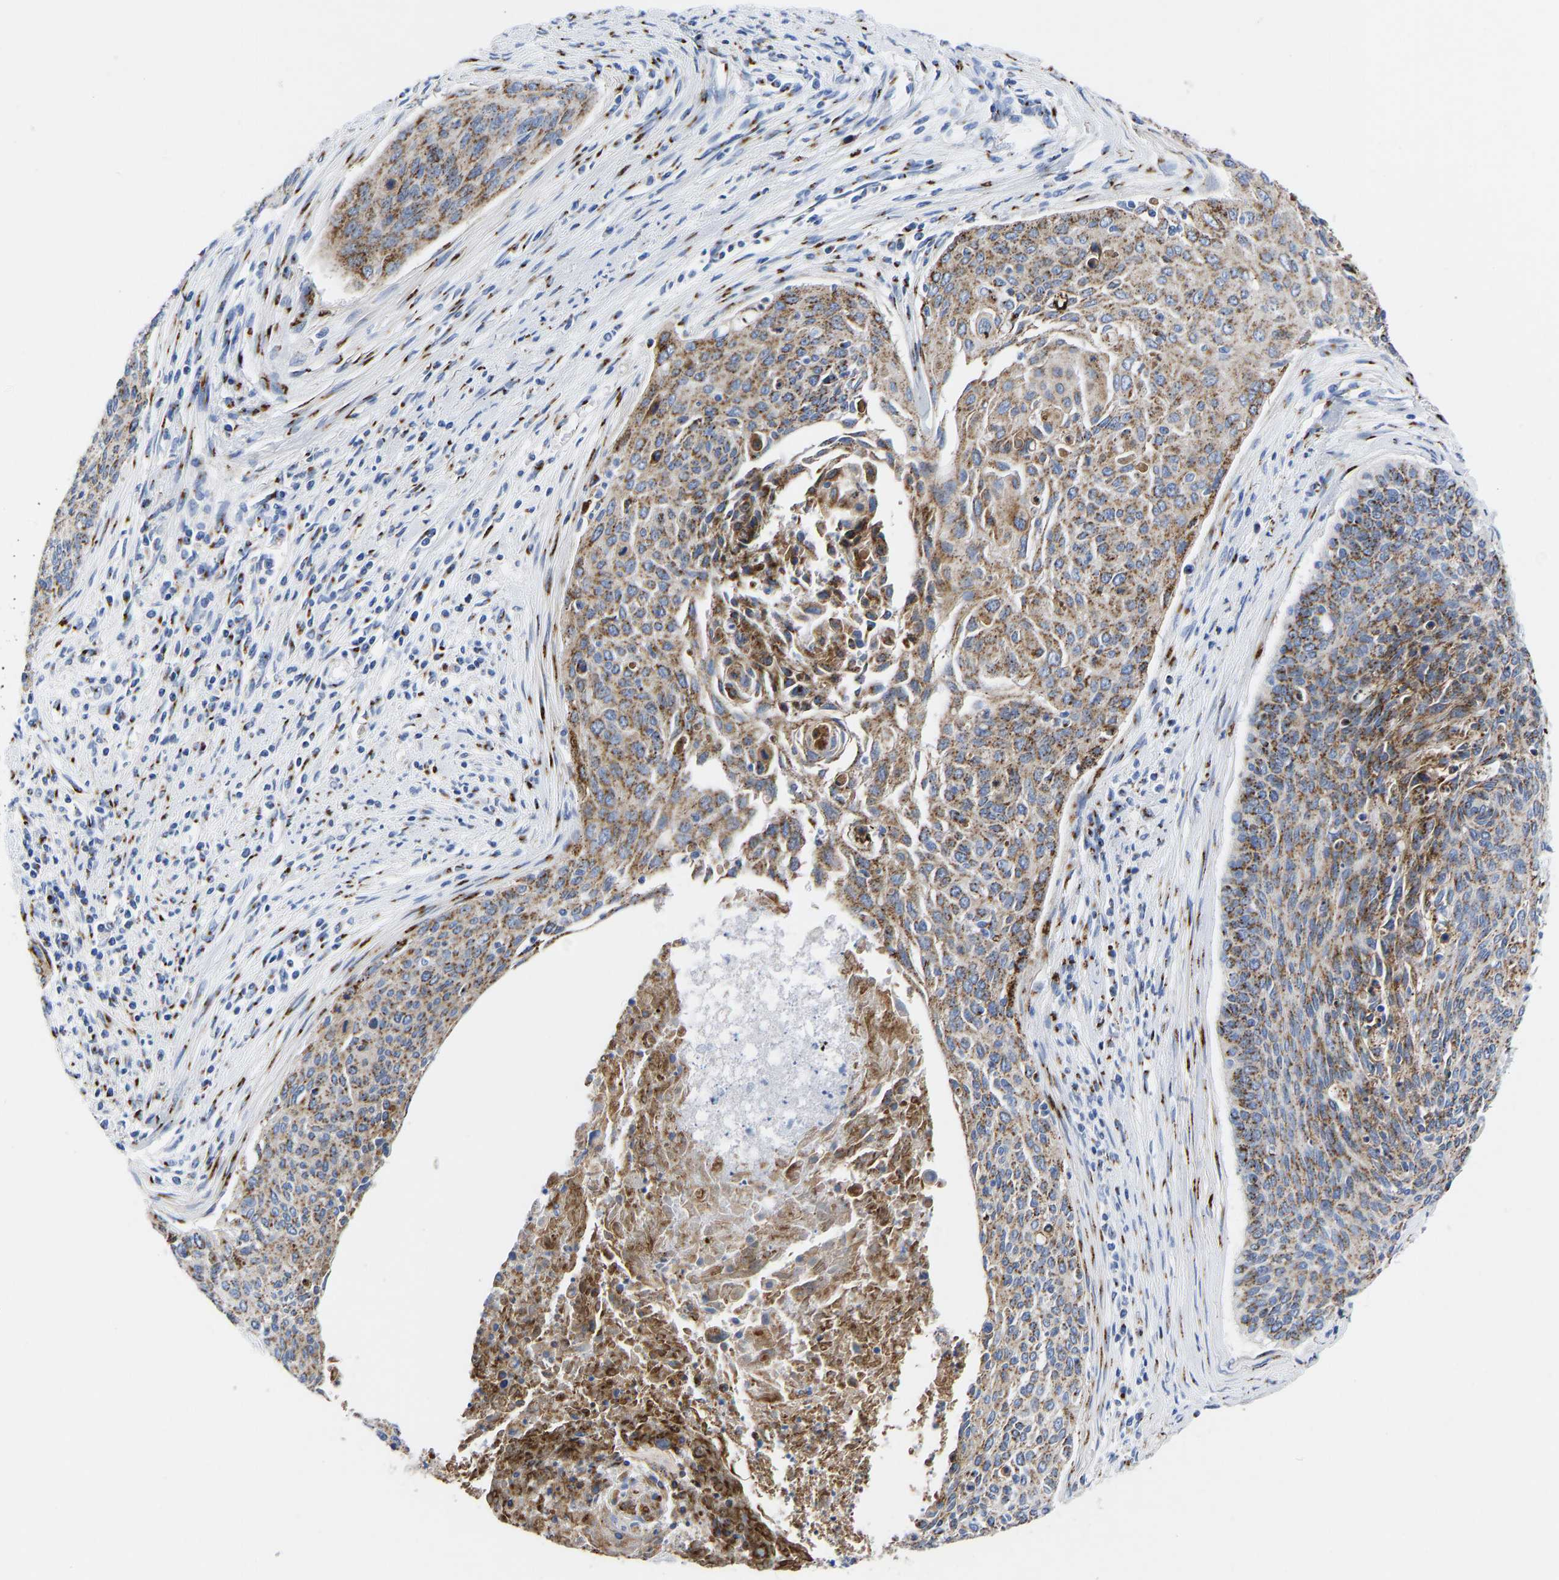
{"staining": {"intensity": "moderate", "quantity": ">75%", "location": "cytoplasmic/membranous"}, "tissue": "cervical cancer", "cell_type": "Tumor cells", "image_type": "cancer", "snomed": [{"axis": "morphology", "description": "Squamous cell carcinoma, NOS"}, {"axis": "topography", "description": "Cervix"}], "caption": "Brown immunohistochemical staining in human cervical squamous cell carcinoma exhibits moderate cytoplasmic/membranous staining in approximately >75% of tumor cells.", "gene": "TMEM87A", "patient": {"sex": "female", "age": 55}}